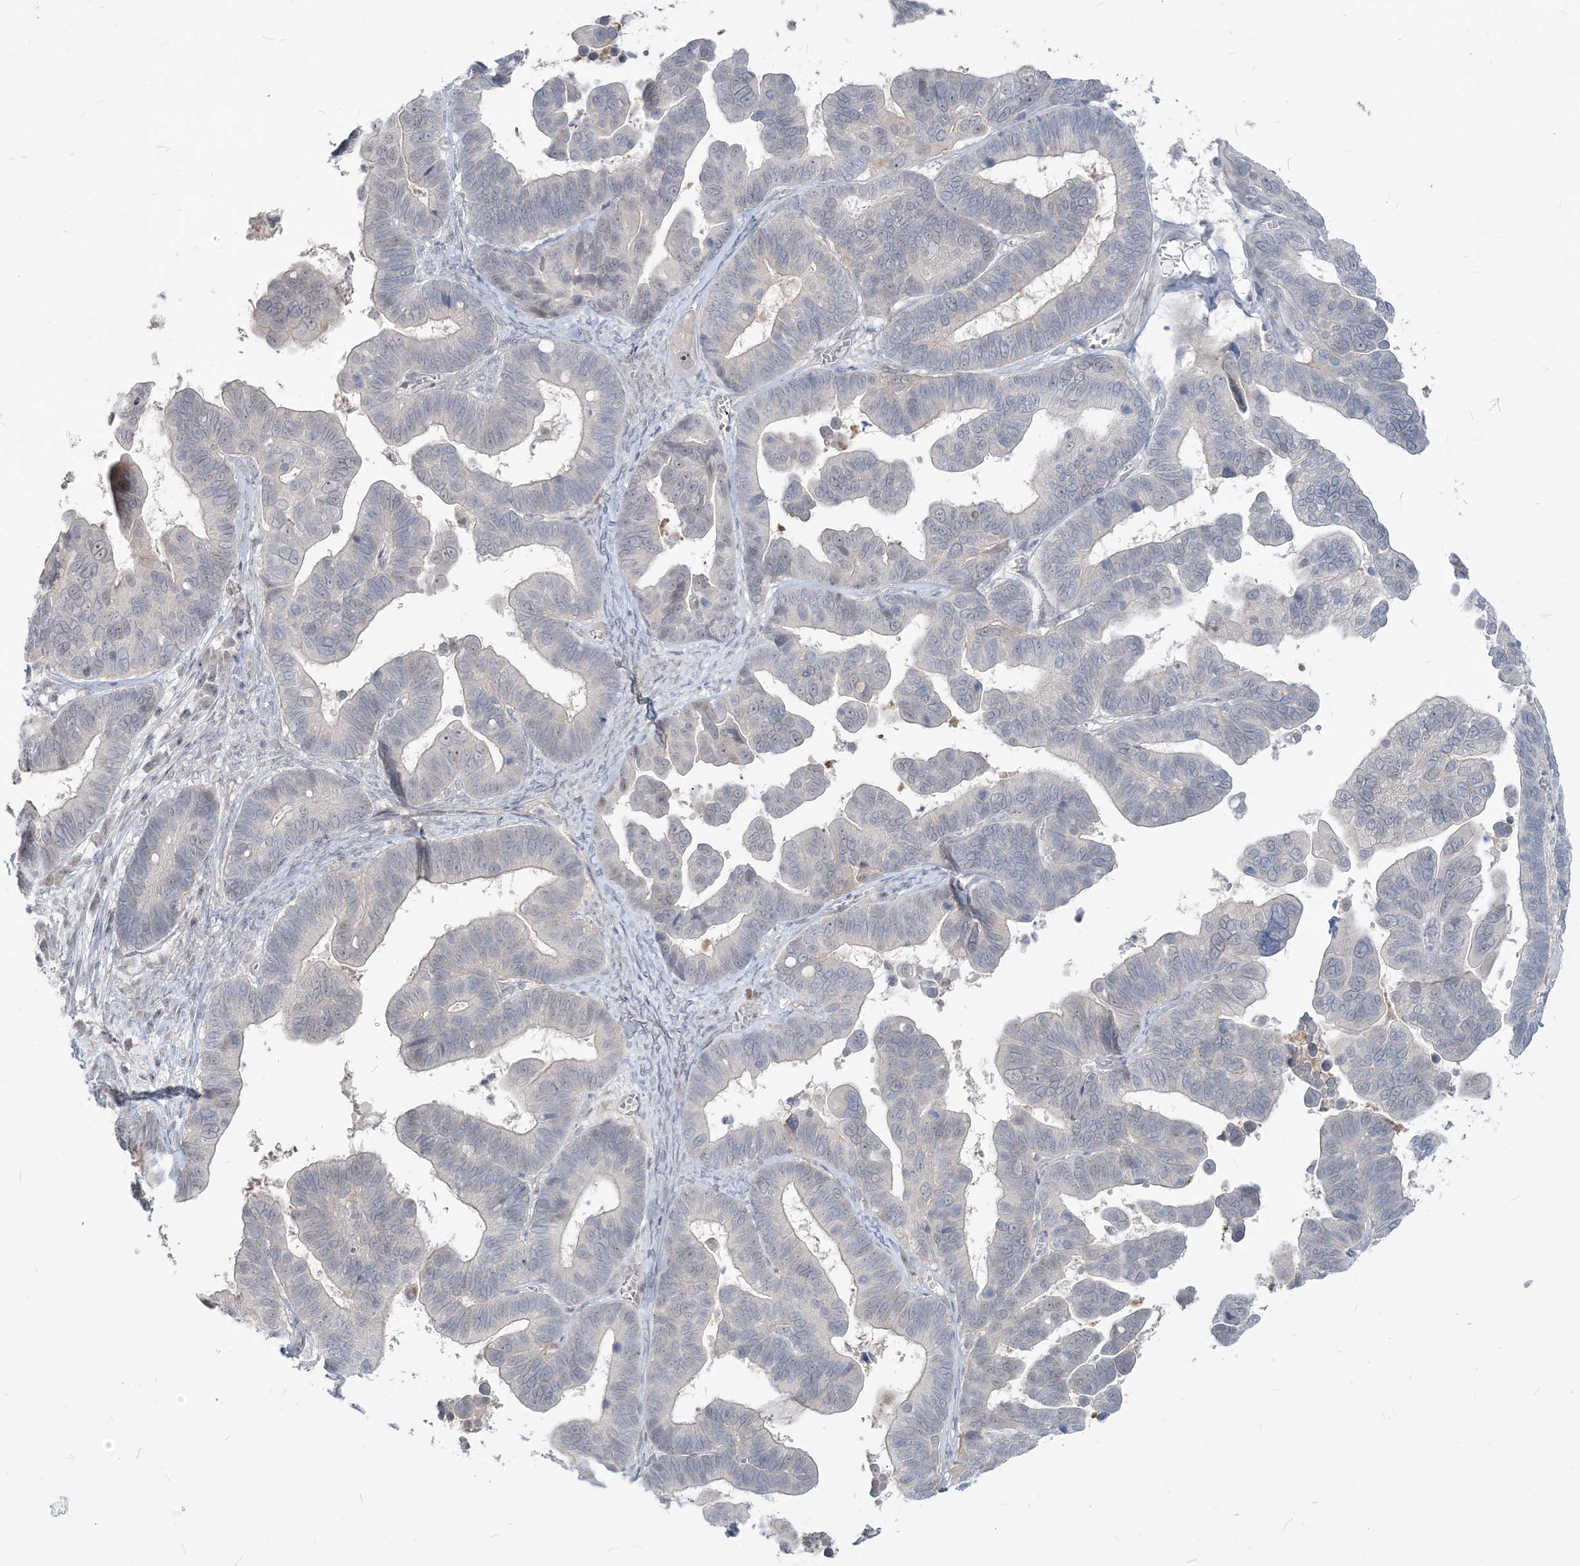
{"staining": {"intensity": "negative", "quantity": "none", "location": "none"}, "tissue": "ovarian cancer", "cell_type": "Tumor cells", "image_type": "cancer", "snomed": [{"axis": "morphology", "description": "Cystadenocarcinoma, serous, NOS"}, {"axis": "topography", "description": "Ovary"}], "caption": "An immunohistochemistry (IHC) photomicrograph of serous cystadenocarcinoma (ovarian) is shown. There is no staining in tumor cells of serous cystadenocarcinoma (ovarian). (Stains: DAB (3,3'-diaminobenzidine) immunohistochemistry with hematoxylin counter stain, Microscopy: brightfield microscopy at high magnification).", "gene": "SDAD1", "patient": {"sex": "female", "age": 56}}